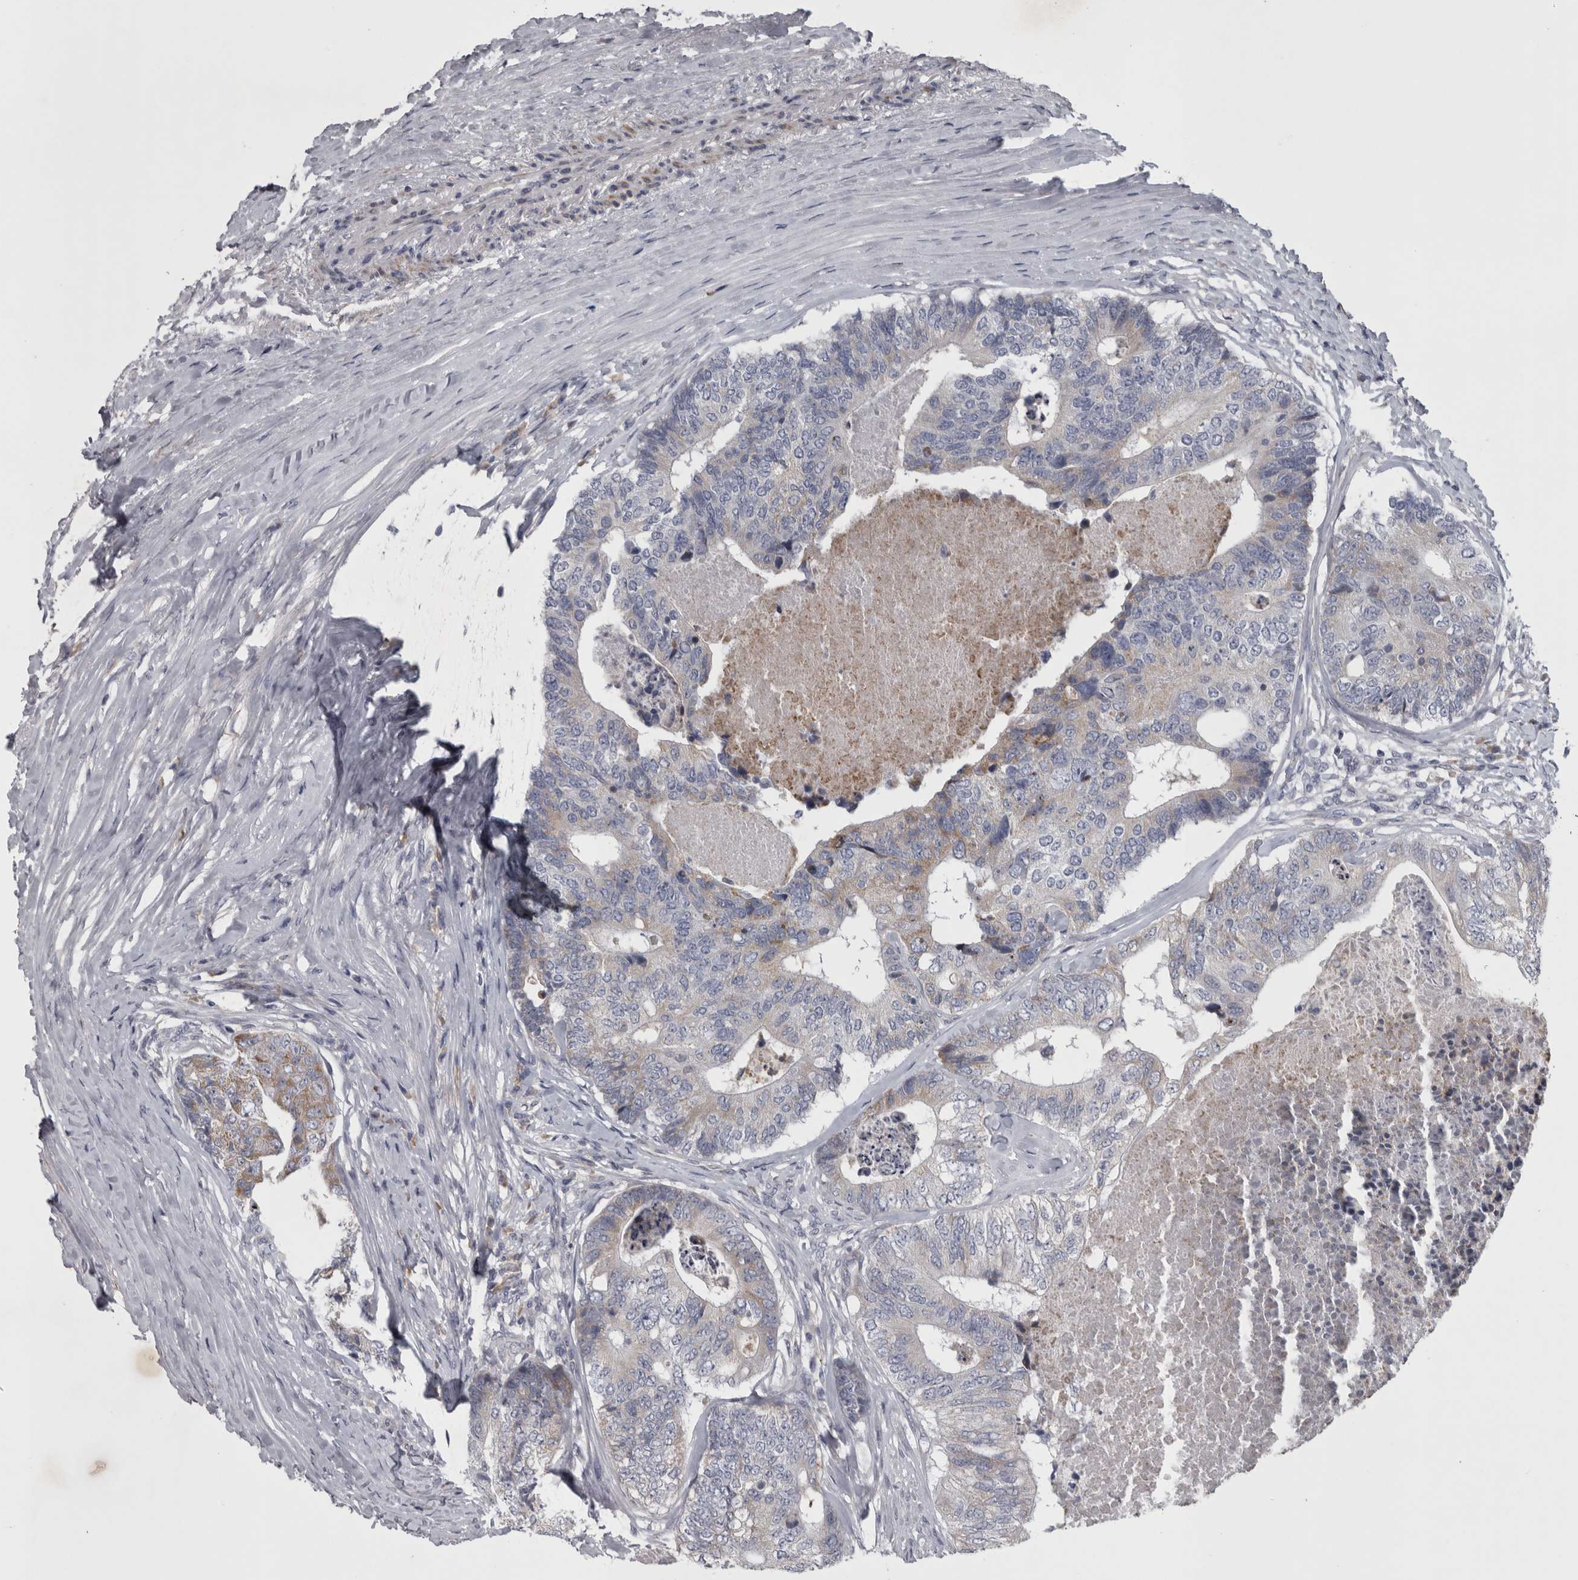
{"staining": {"intensity": "weak", "quantity": "<25%", "location": "cytoplasmic/membranous"}, "tissue": "colorectal cancer", "cell_type": "Tumor cells", "image_type": "cancer", "snomed": [{"axis": "morphology", "description": "Adenocarcinoma, NOS"}, {"axis": "topography", "description": "Colon"}], "caption": "DAB (3,3'-diaminobenzidine) immunohistochemical staining of human colorectal cancer shows no significant staining in tumor cells.", "gene": "DBT", "patient": {"sex": "female", "age": 67}}